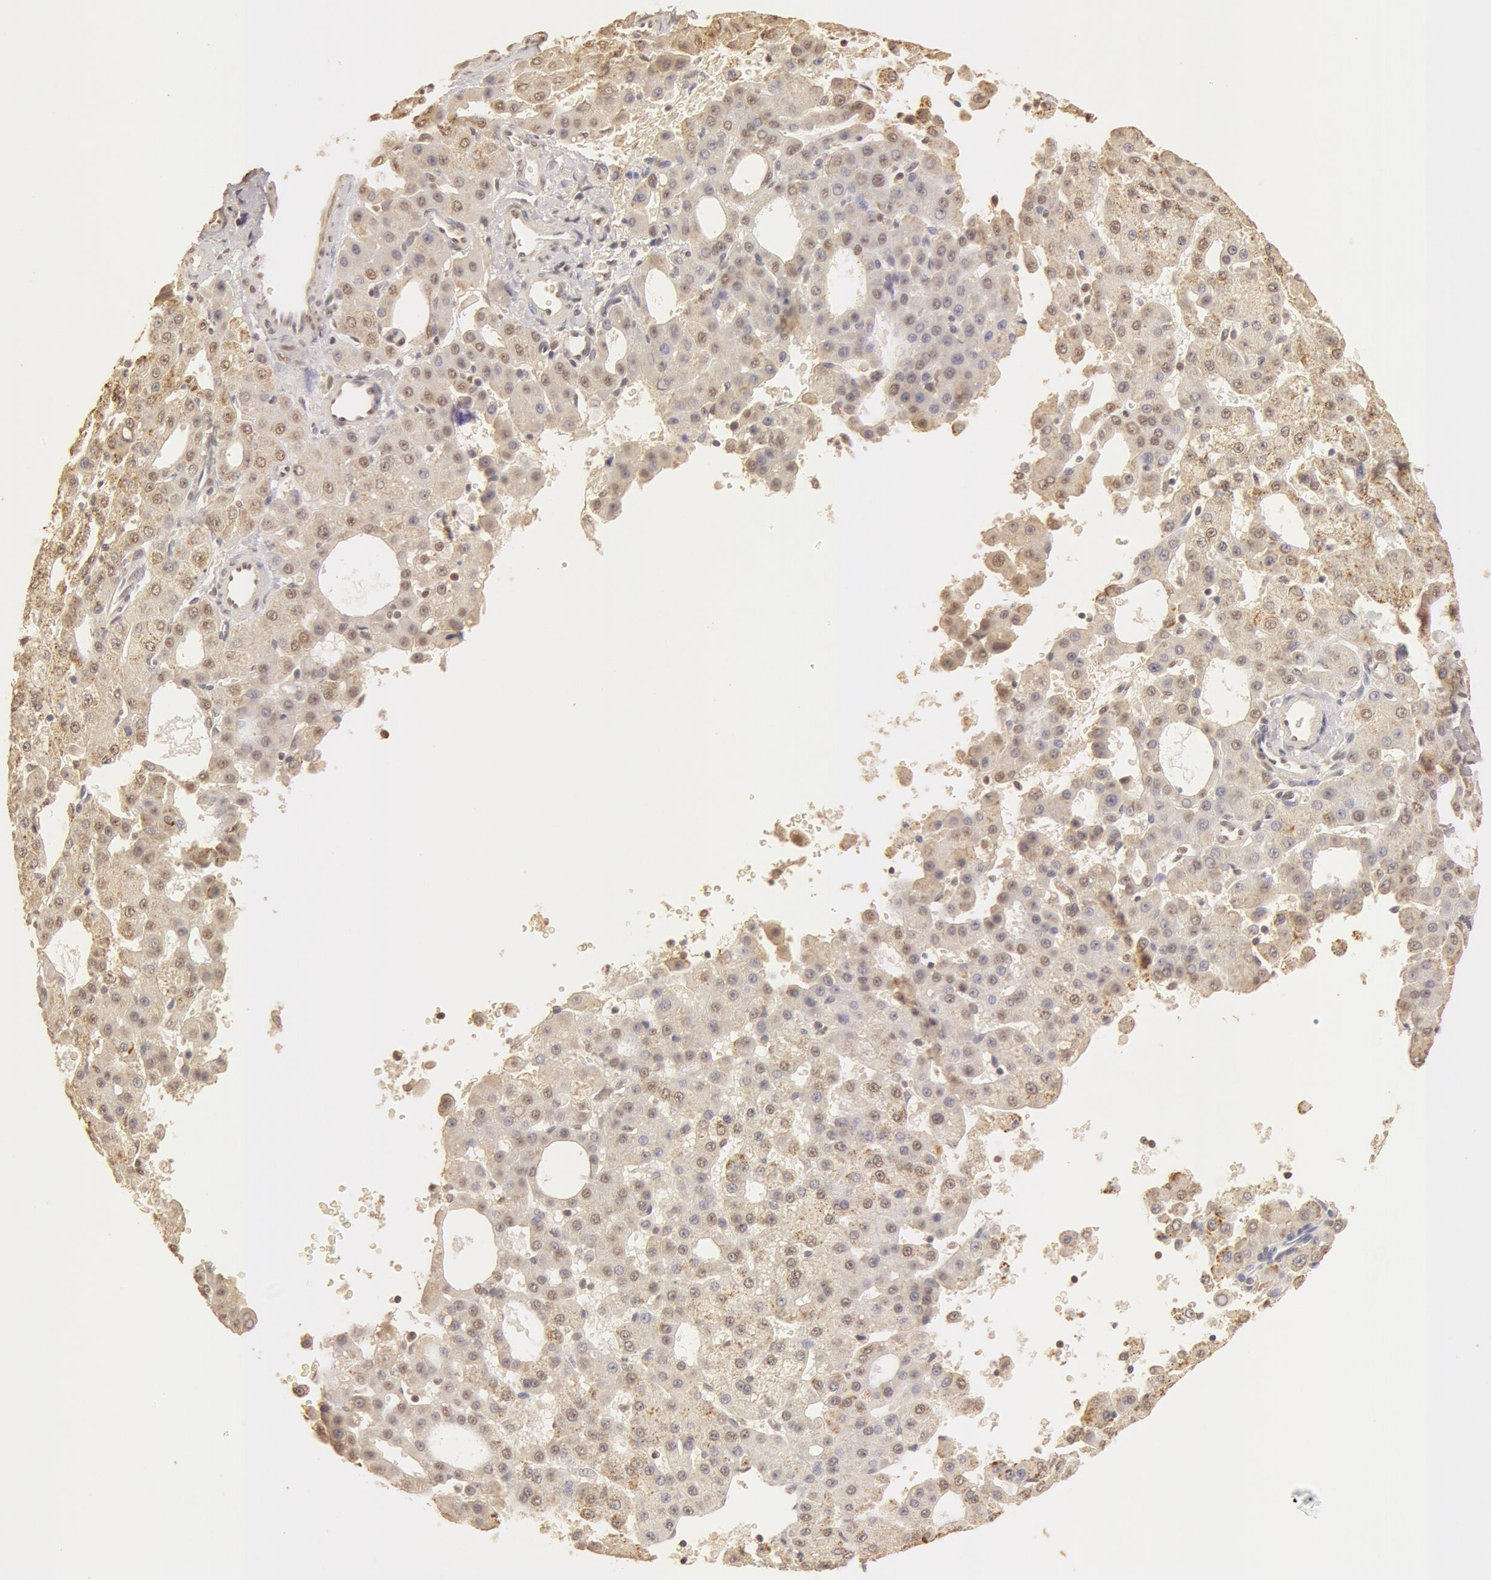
{"staining": {"intensity": "moderate", "quantity": ">75%", "location": "cytoplasmic/membranous,nuclear"}, "tissue": "liver cancer", "cell_type": "Tumor cells", "image_type": "cancer", "snomed": [{"axis": "morphology", "description": "Carcinoma, Hepatocellular, NOS"}, {"axis": "topography", "description": "Liver"}], "caption": "Liver cancer (hepatocellular carcinoma) stained with immunohistochemistry reveals moderate cytoplasmic/membranous and nuclear expression in approximately >75% of tumor cells. The staining was performed using DAB to visualize the protein expression in brown, while the nuclei were stained in blue with hematoxylin (Magnification: 20x).", "gene": "SNRNP70", "patient": {"sex": "male", "age": 47}}